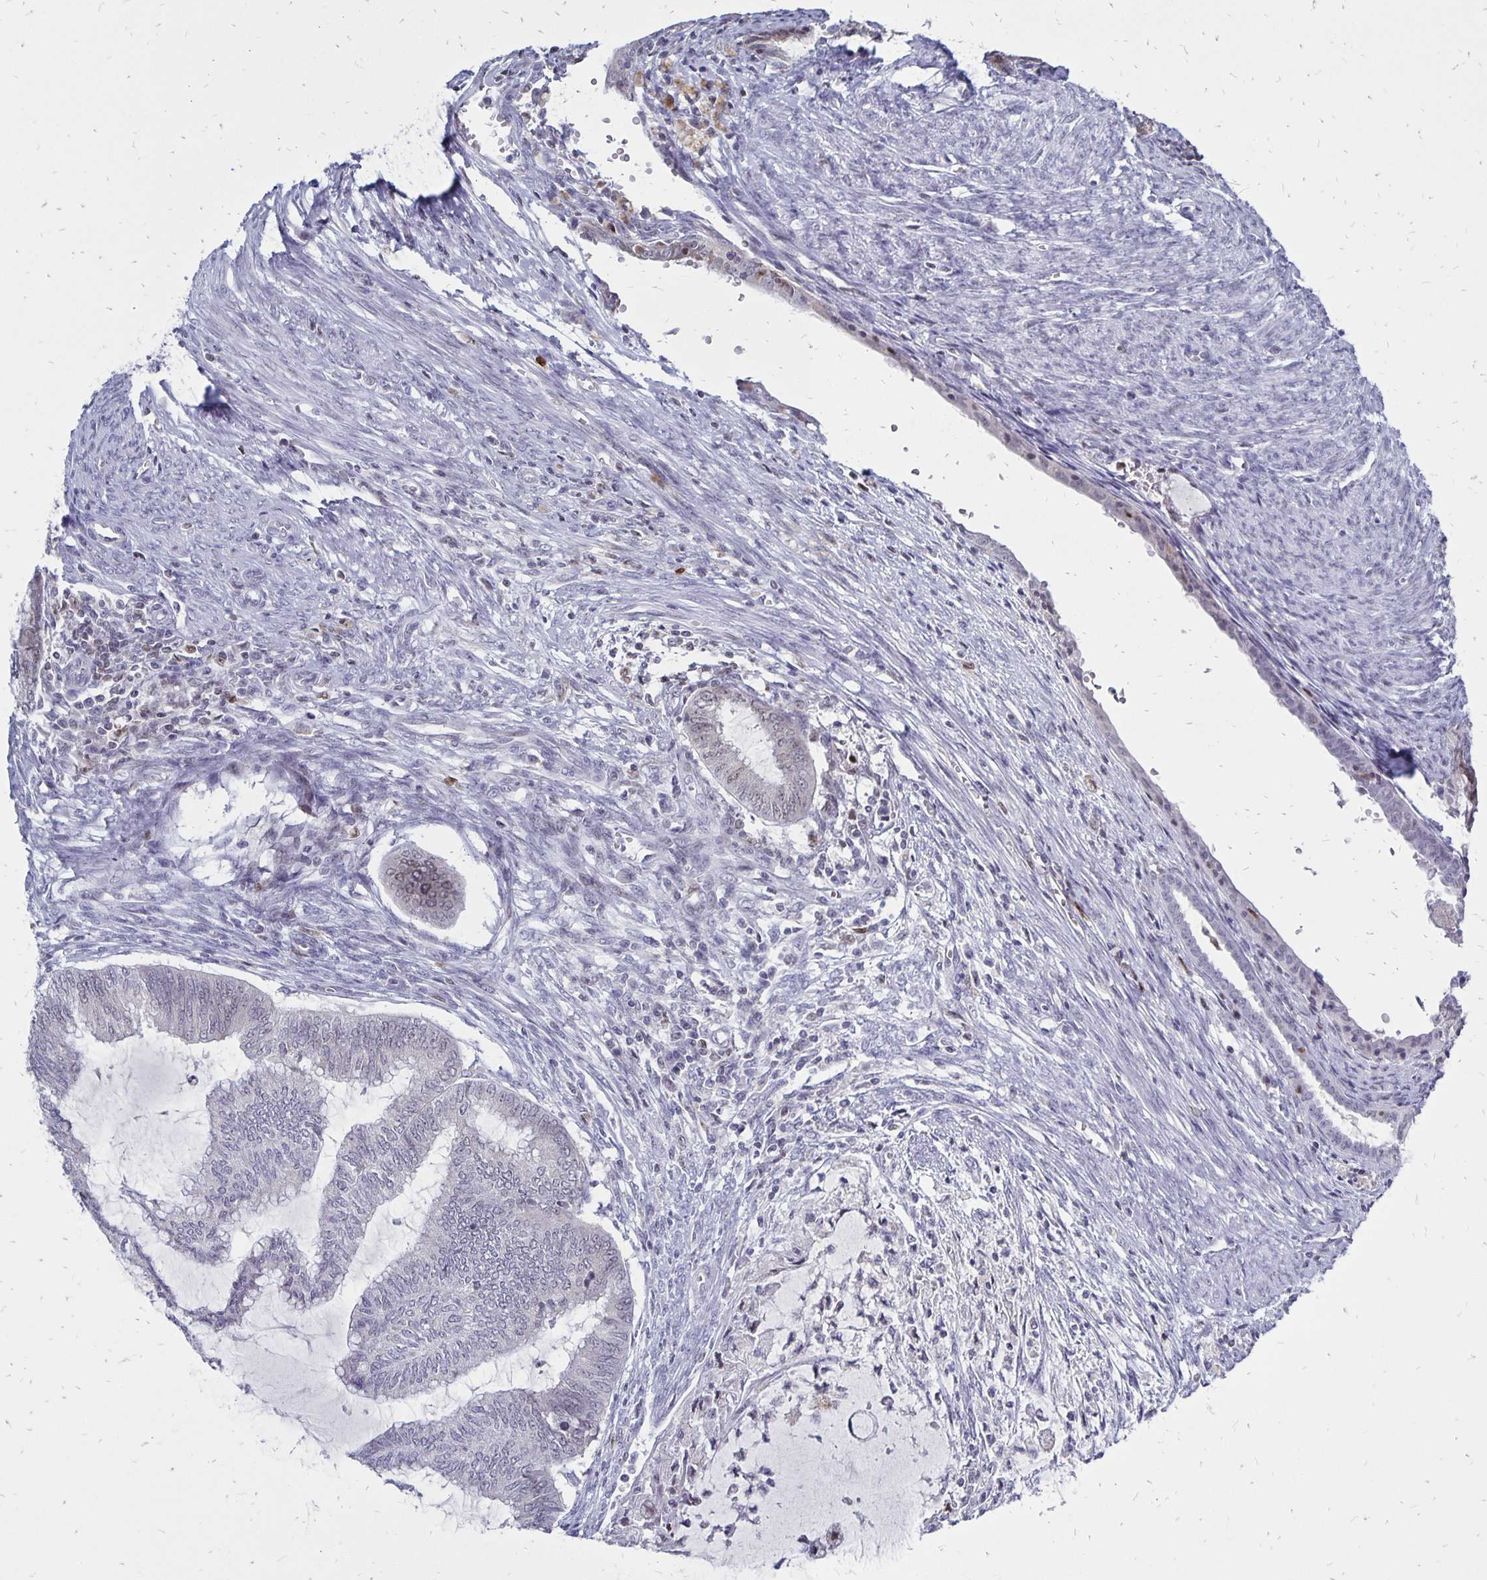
{"staining": {"intensity": "negative", "quantity": "none", "location": "none"}, "tissue": "endometrial cancer", "cell_type": "Tumor cells", "image_type": "cancer", "snomed": [{"axis": "morphology", "description": "Adenocarcinoma, NOS"}, {"axis": "topography", "description": "Endometrium"}], "caption": "A high-resolution photomicrograph shows immunohistochemistry (IHC) staining of adenocarcinoma (endometrial), which shows no significant expression in tumor cells.", "gene": "DCK", "patient": {"sex": "female", "age": 79}}